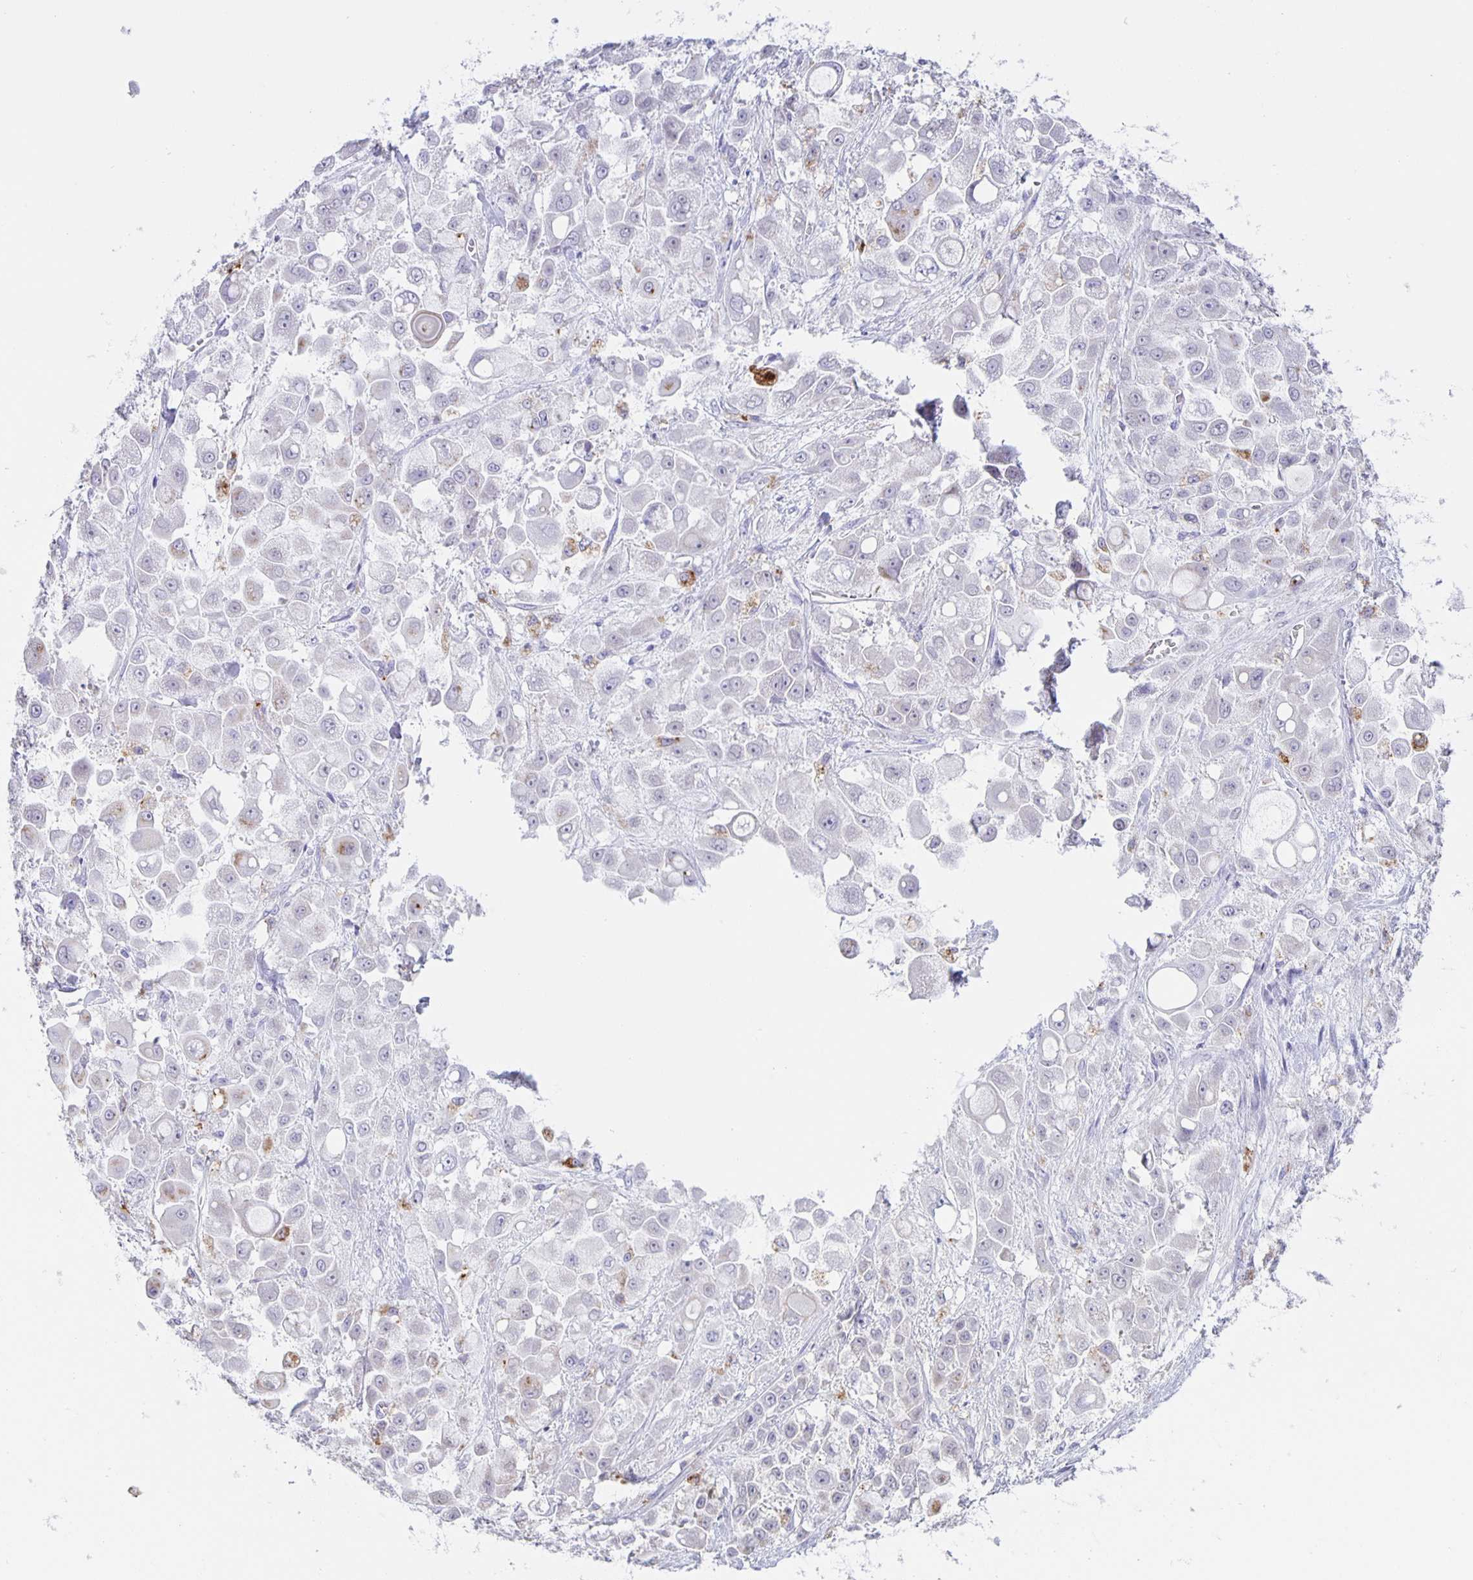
{"staining": {"intensity": "negative", "quantity": "none", "location": "none"}, "tissue": "stomach cancer", "cell_type": "Tumor cells", "image_type": "cancer", "snomed": [{"axis": "morphology", "description": "Adenocarcinoma, NOS"}, {"axis": "topography", "description": "Stomach"}], "caption": "Protein analysis of adenocarcinoma (stomach) reveals no significant expression in tumor cells. (Brightfield microscopy of DAB immunohistochemistry (IHC) at high magnification).", "gene": "LIPA", "patient": {"sex": "female", "age": 76}}